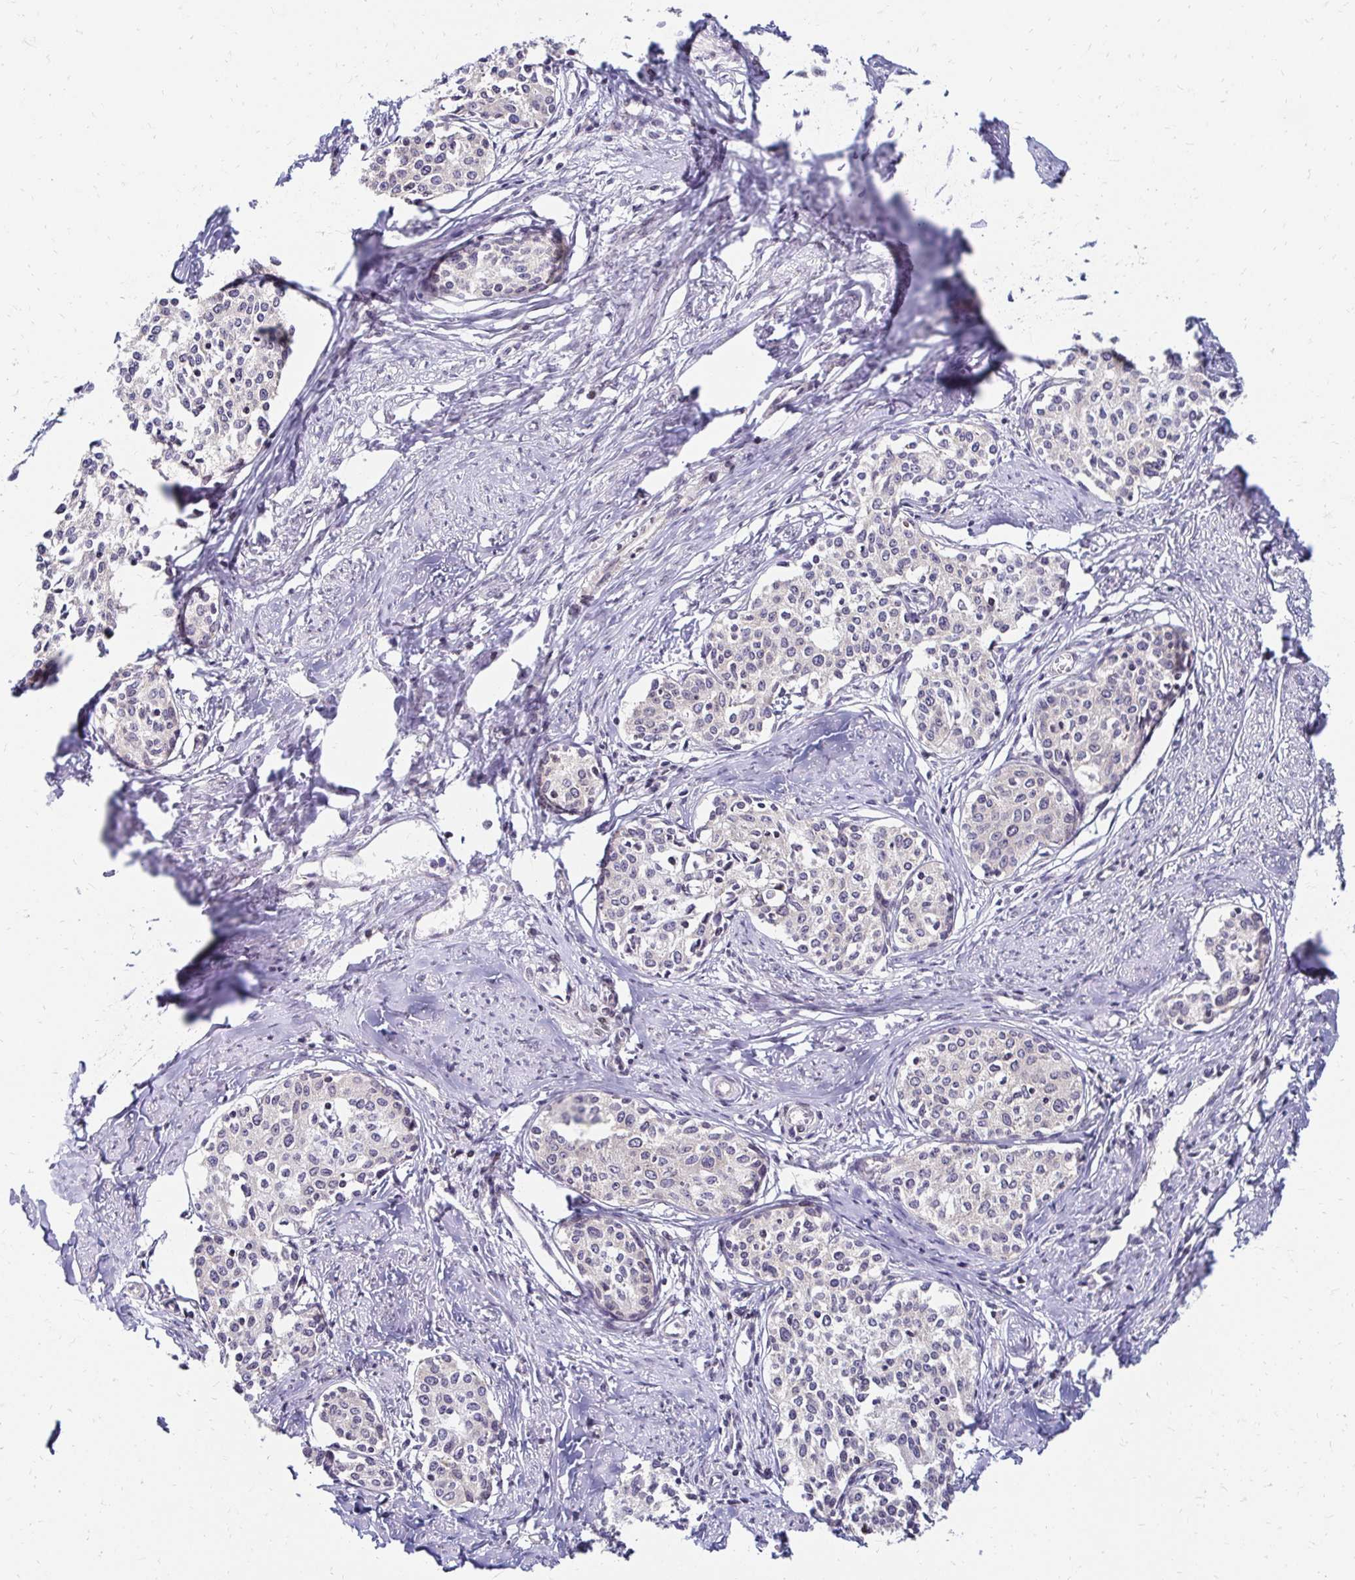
{"staining": {"intensity": "negative", "quantity": "none", "location": "none"}, "tissue": "cervical cancer", "cell_type": "Tumor cells", "image_type": "cancer", "snomed": [{"axis": "morphology", "description": "Squamous cell carcinoma, NOS"}, {"axis": "morphology", "description": "Adenocarcinoma, NOS"}, {"axis": "topography", "description": "Cervix"}], "caption": "Tumor cells show no significant protein expression in cervical cancer. (Brightfield microscopy of DAB (3,3'-diaminobenzidine) IHC at high magnification).", "gene": "CBX7", "patient": {"sex": "female", "age": 52}}